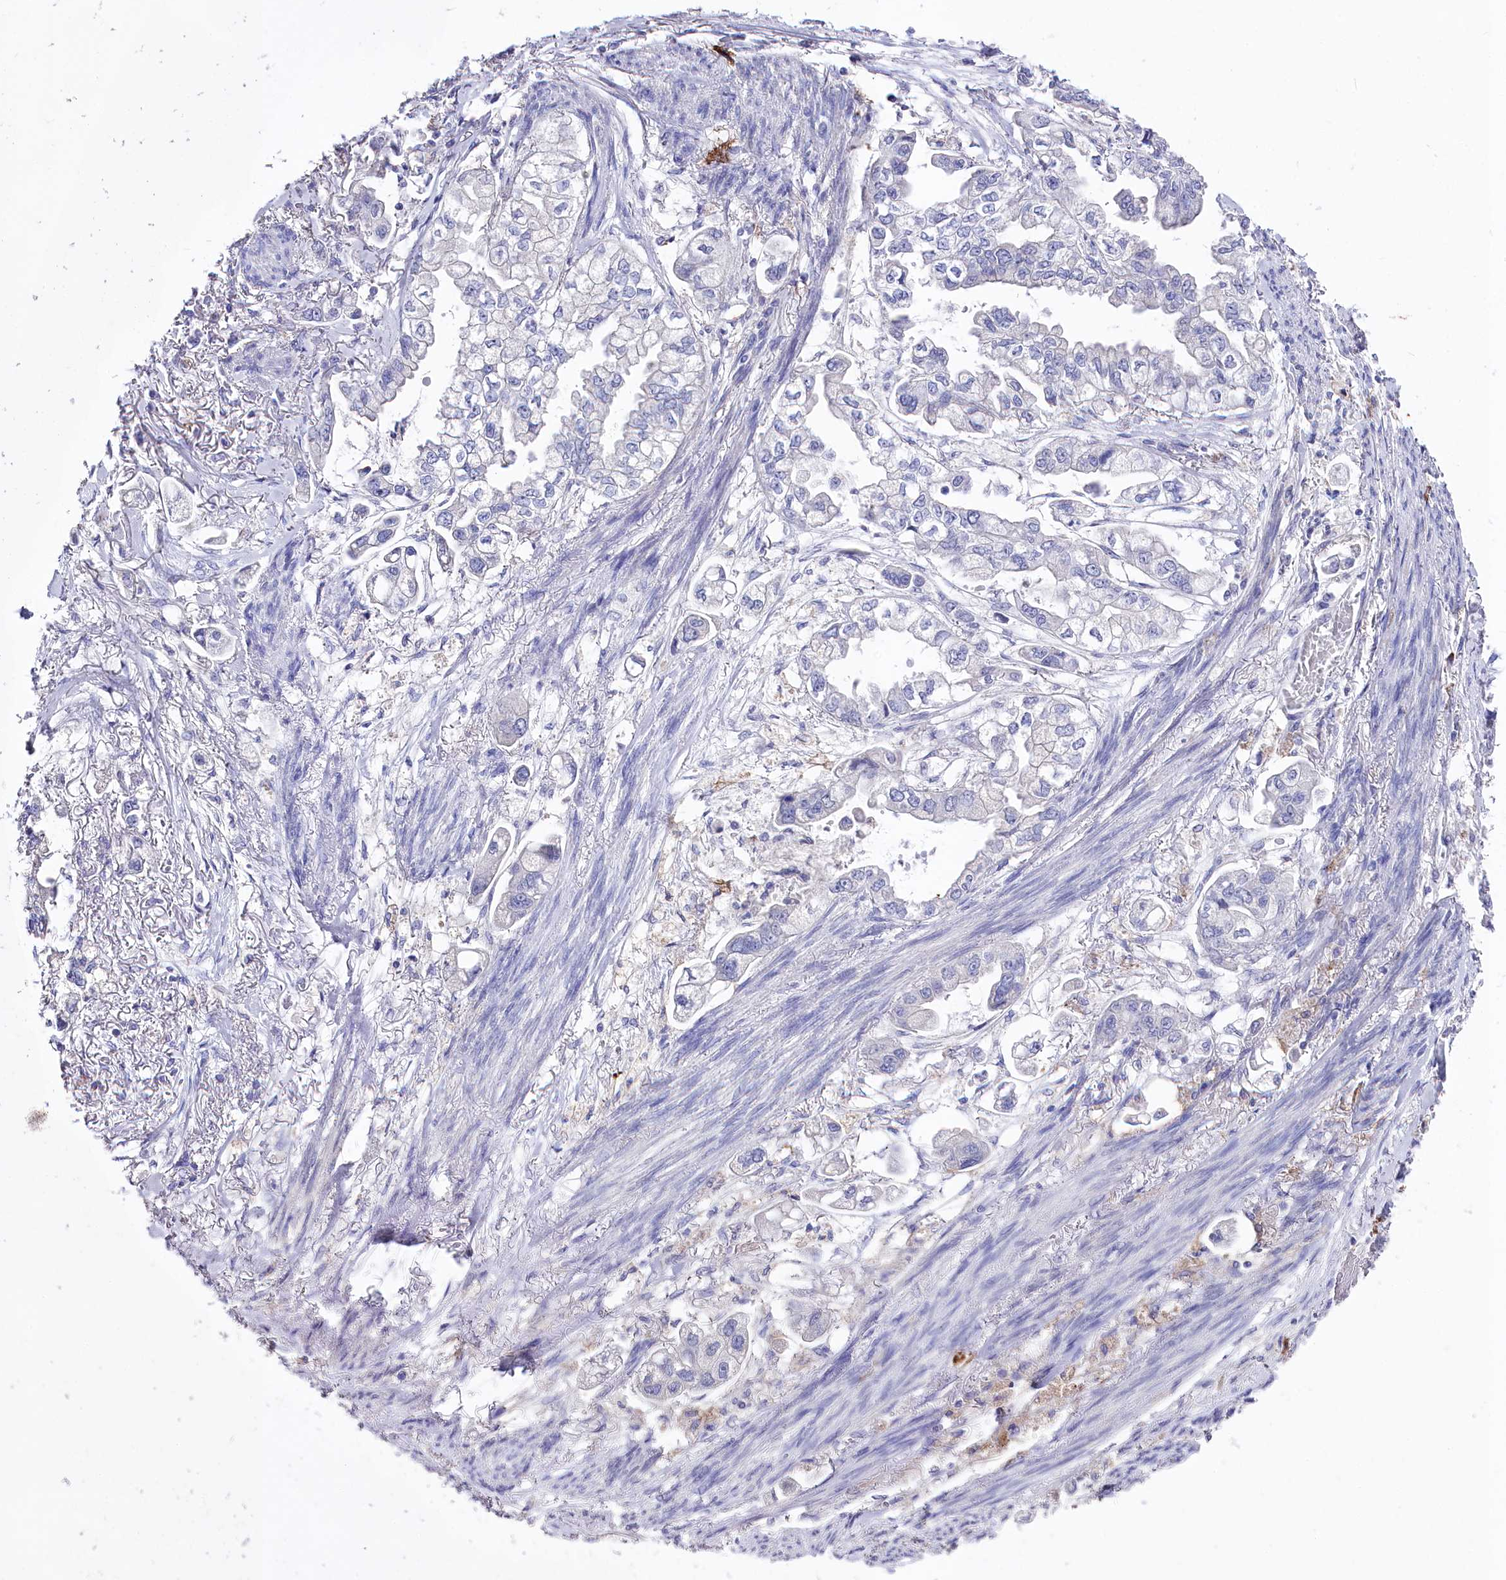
{"staining": {"intensity": "negative", "quantity": "none", "location": "none"}, "tissue": "stomach cancer", "cell_type": "Tumor cells", "image_type": "cancer", "snomed": [{"axis": "morphology", "description": "Adenocarcinoma, NOS"}, {"axis": "topography", "description": "Stomach"}], "caption": "Adenocarcinoma (stomach) stained for a protein using immunohistochemistry reveals no expression tumor cells.", "gene": "CLEC4M", "patient": {"sex": "male", "age": 62}}